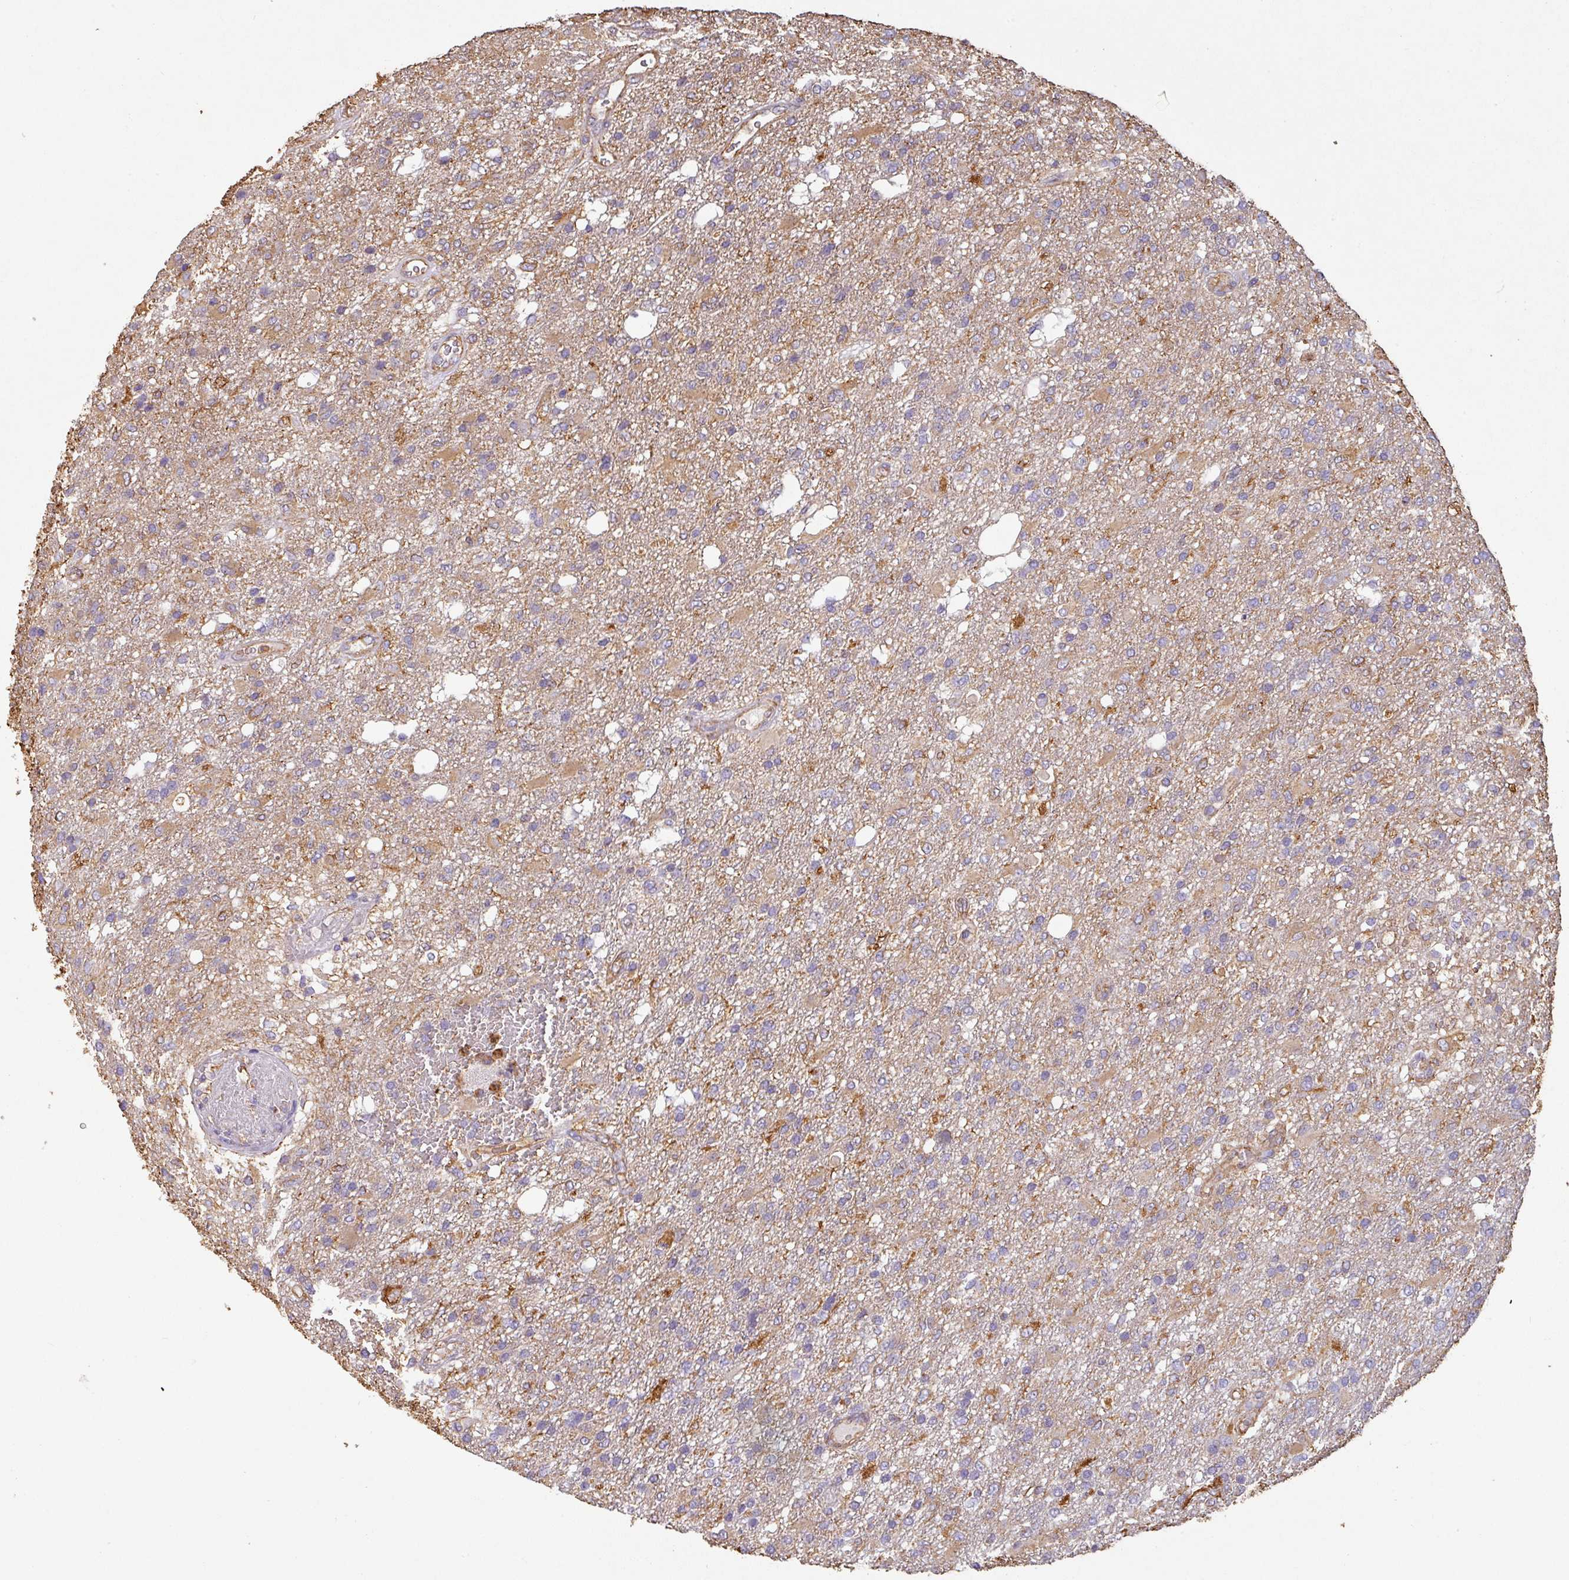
{"staining": {"intensity": "moderate", "quantity": "<25%", "location": "cytoplasmic/membranous"}, "tissue": "glioma", "cell_type": "Tumor cells", "image_type": "cancer", "snomed": [{"axis": "morphology", "description": "Glioma, malignant, High grade"}, {"axis": "topography", "description": "Brain"}], "caption": "This photomicrograph reveals immunohistochemistry staining of human malignant glioma (high-grade), with low moderate cytoplasmic/membranous staining in about <25% of tumor cells.", "gene": "ZNF280C", "patient": {"sex": "female", "age": 74}}